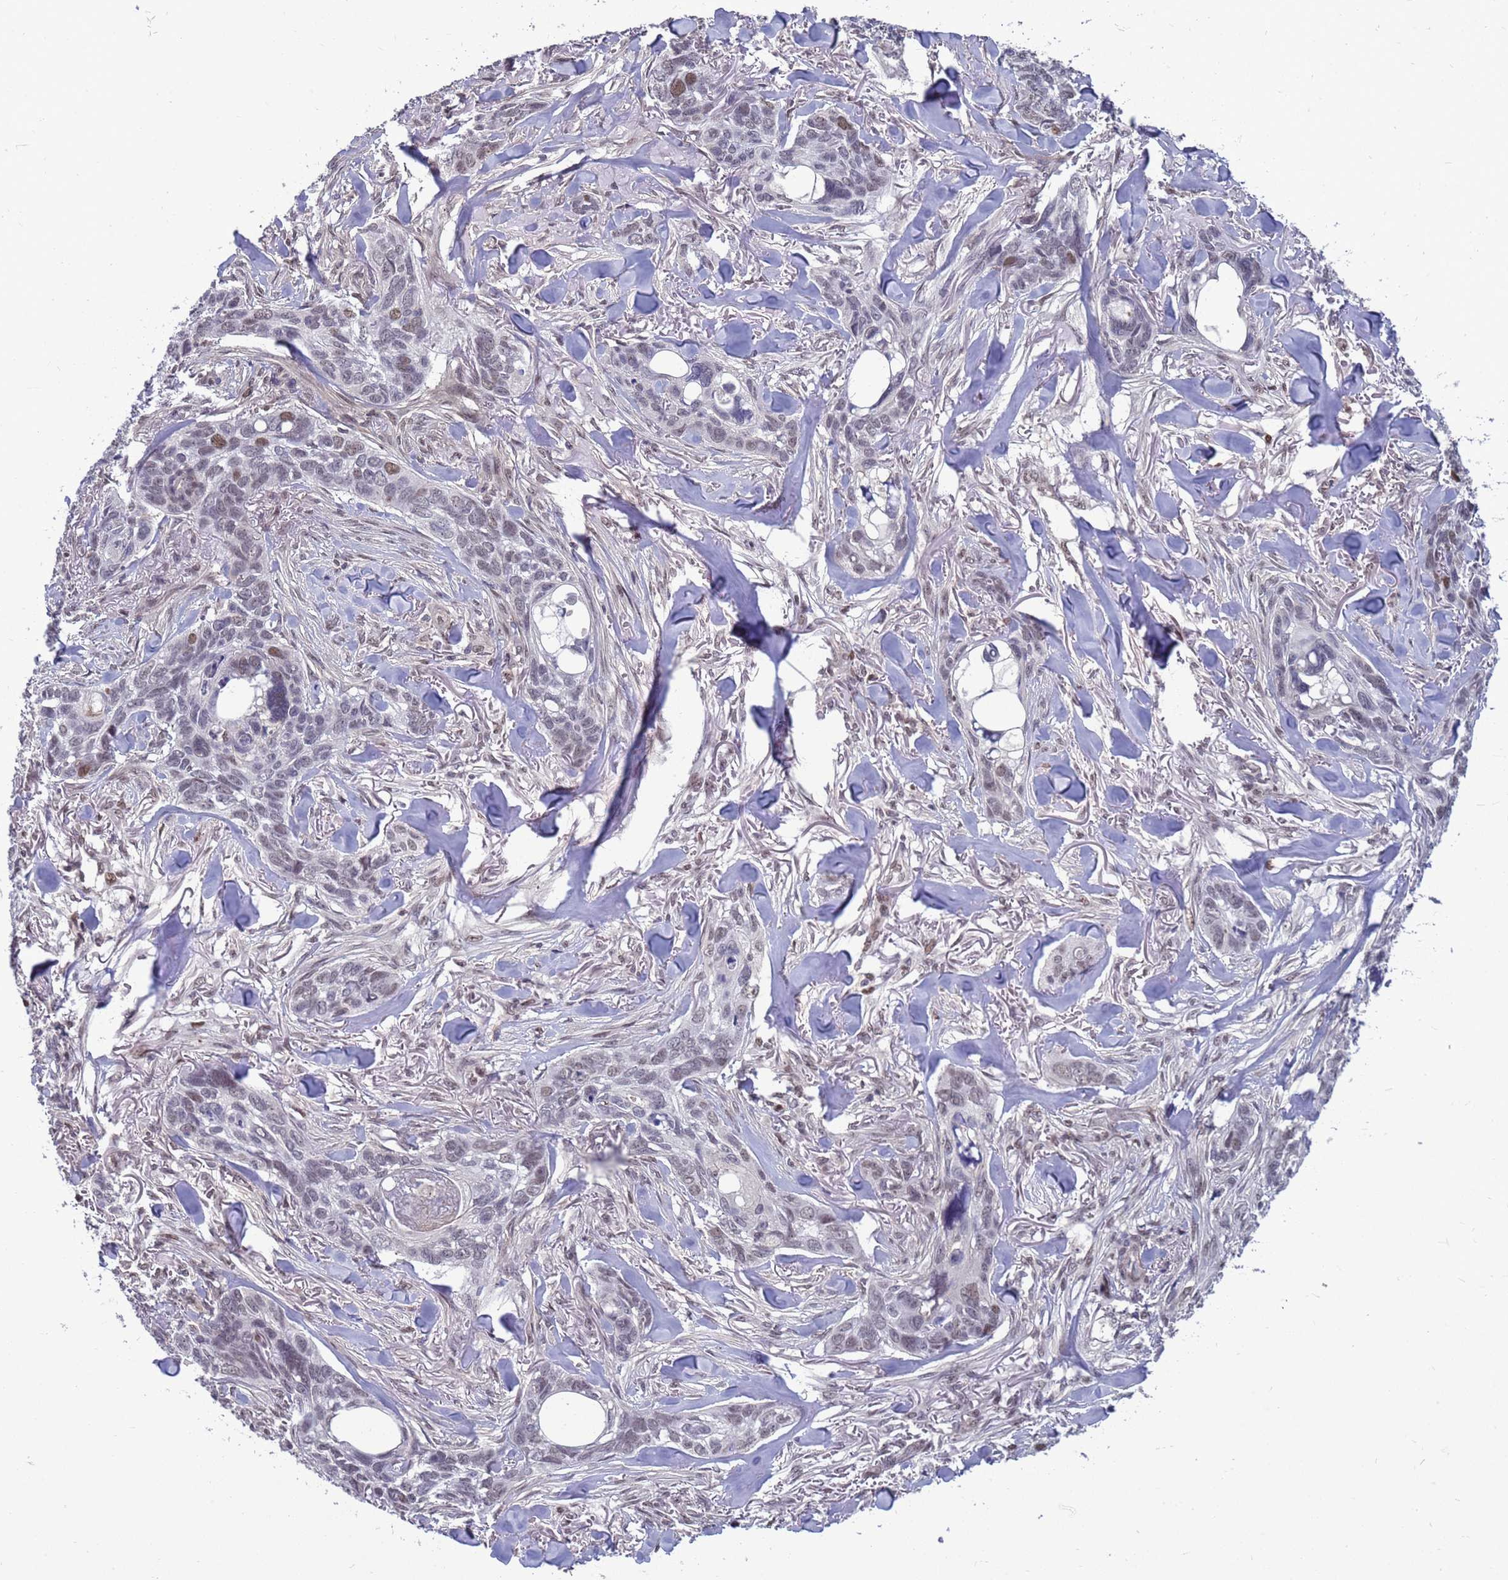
{"staining": {"intensity": "moderate", "quantity": "<25%", "location": "nuclear"}, "tissue": "skin cancer", "cell_type": "Tumor cells", "image_type": "cancer", "snomed": [{"axis": "morphology", "description": "Basal cell carcinoma"}, {"axis": "topography", "description": "Skin"}], "caption": "Human skin basal cell carcinoma stained with a protein marker exhibits moderate staining in tumor cells.", "gene": "NSL1", "patient": {"sex": "male", "age": 86}}